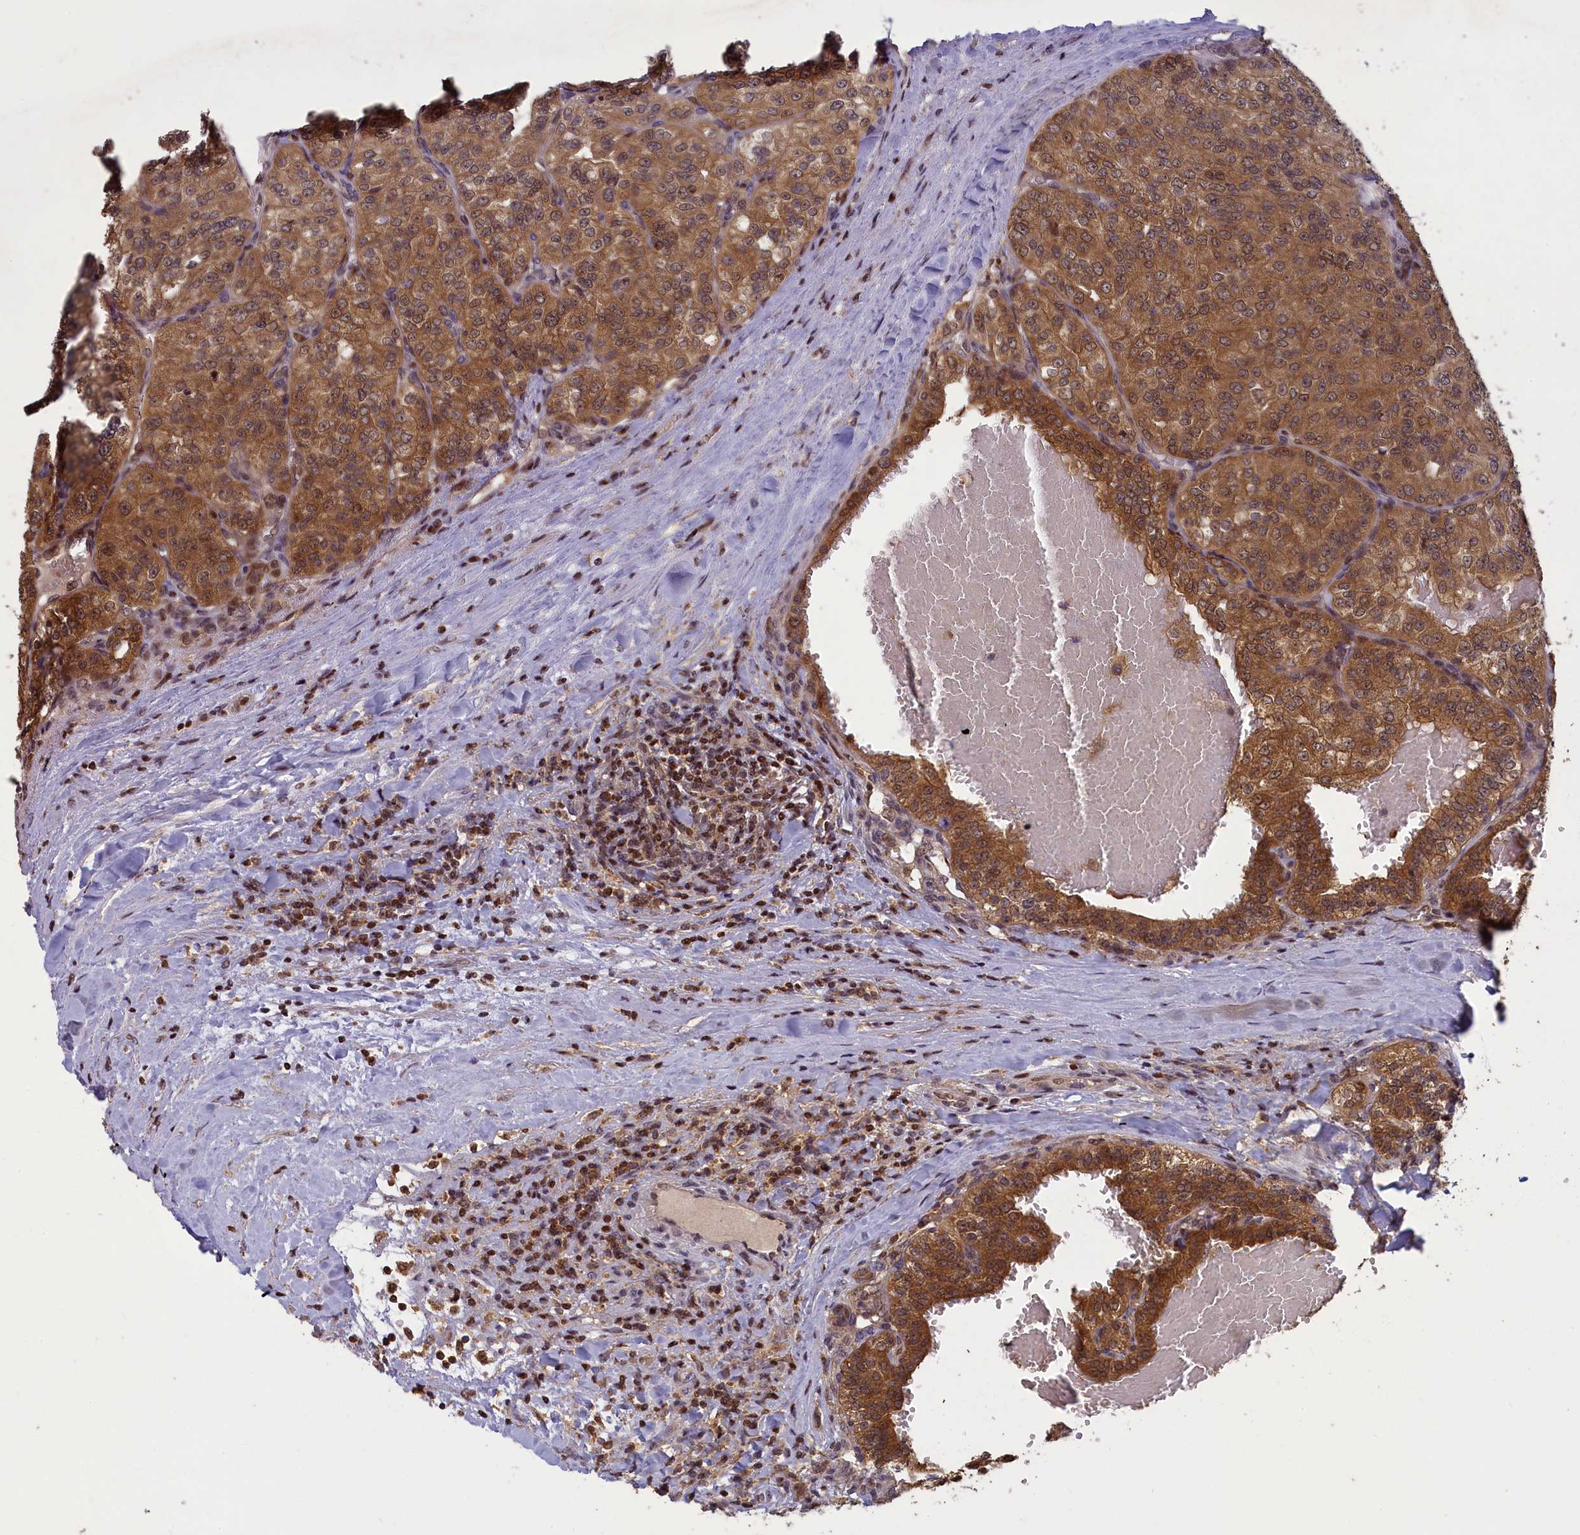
{"staining": {"intensity": "moderate", "quantity": ">75%", "location": "cytoplasmic/membranous,nuclear"}, "tissue": "renal cancer", "cell_type": "Tumor cells", "image_type": "cancer", "snomed": [{"axis": "morphology", "description": "Adenocarcinoma, NOS"}, {"axis": "topography", "description": "Kidney"}], "caption": "Moderate cytoplasmic/membranous and nuclear protein expression is present in approximately >75% of tumor cells in renal cancer (adenocarcinoma).", "gene": "NUBP1", "patient": {"sex": "female", "age": 63}}